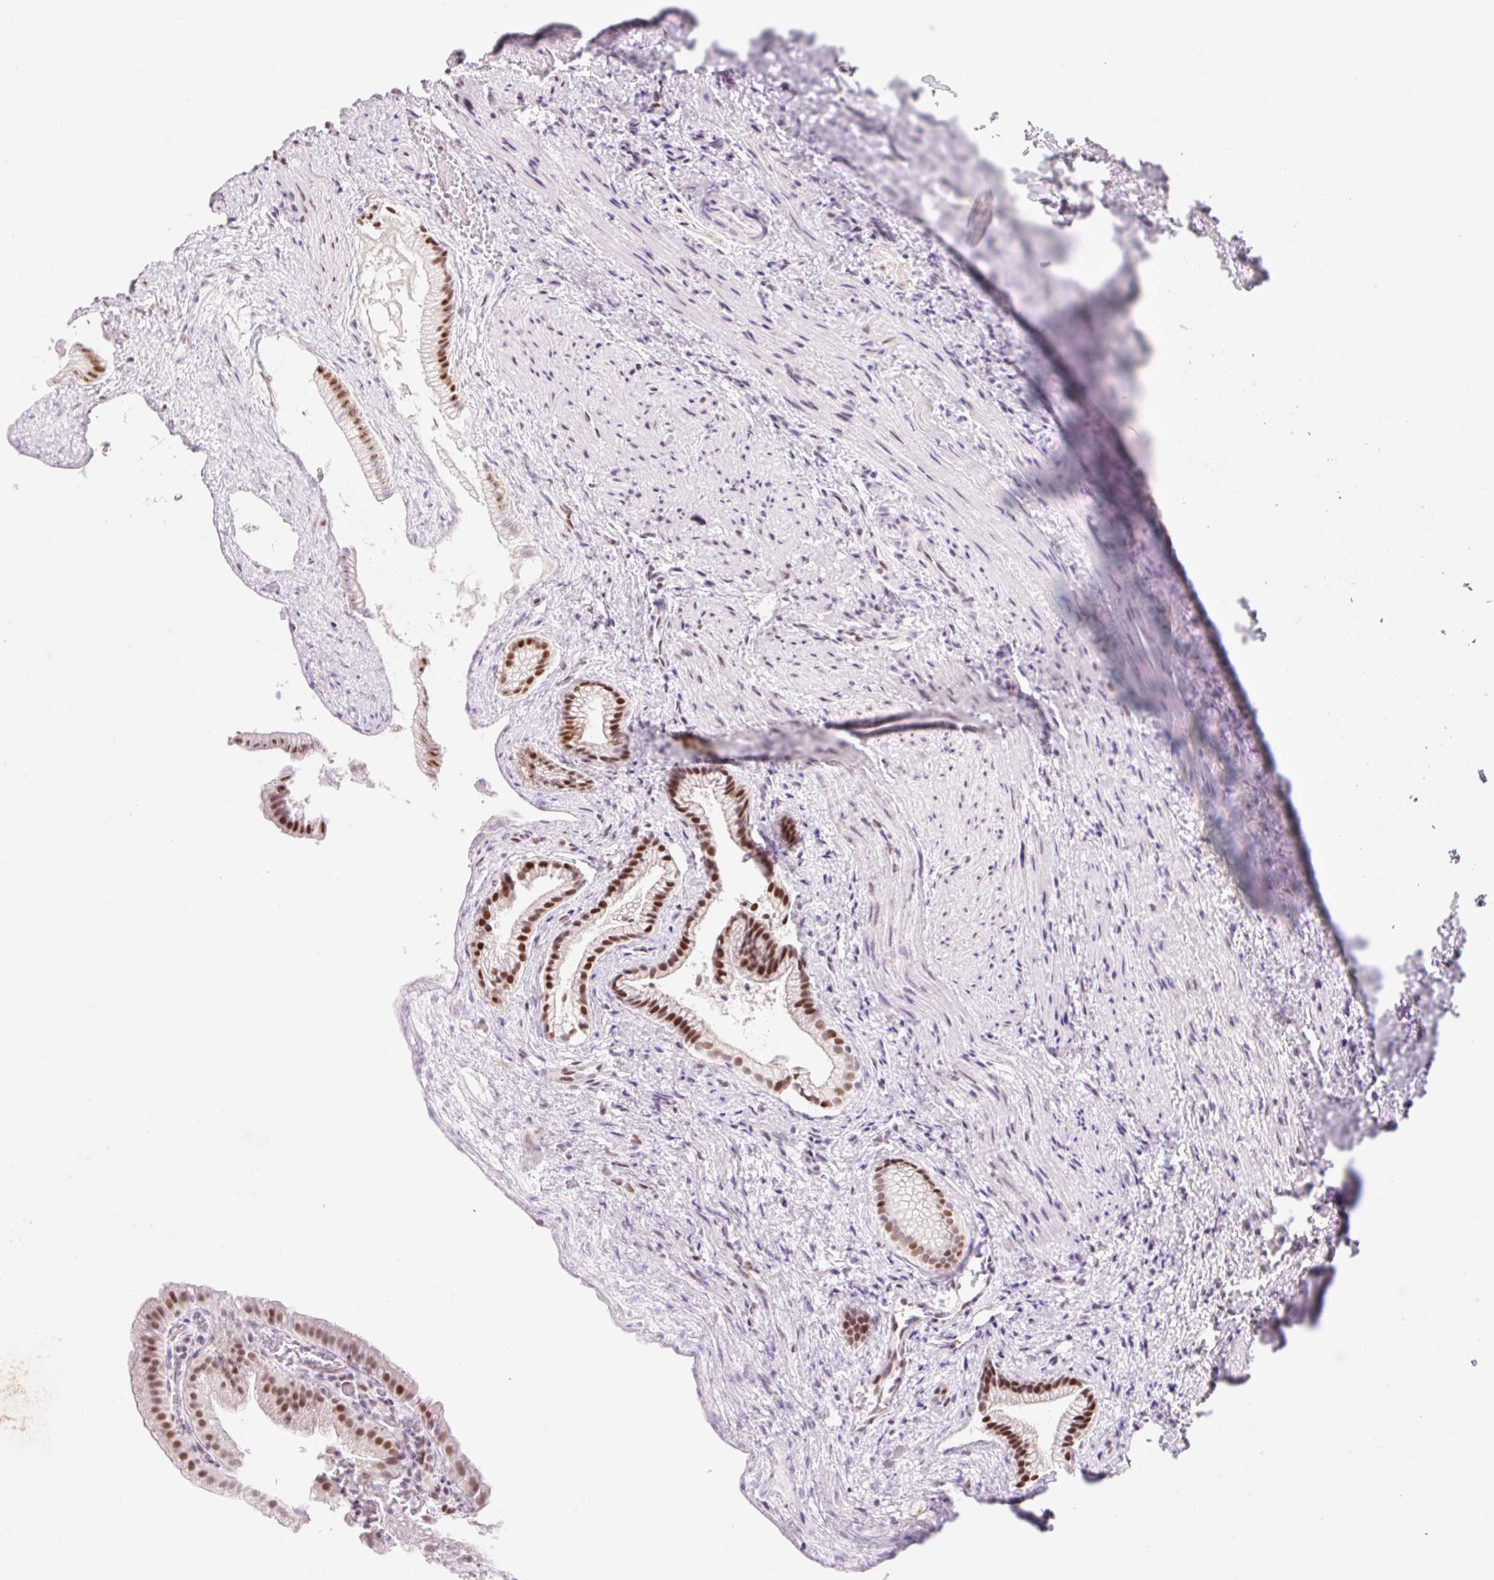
{"staining": {"intensity": "strong", "quantity": "25%-75%", "location": "nuclear"}, "tissue": "gallbladder", "cell_type": "Glandular cells", "image_type": "normal", "snomed": [{"axis": "morphology", "description": "Normal tissue, NOS"}, {"axis": "morphology", "description": "Inflammation, NOS"}, {"axis": "topography", "description": "Gallbladder"}], "caption": "Immunohistochemistry (IHC) image of unremarkable gallbladder stained for a protein (brown), which shows high levels of strong nuclear positivity in approximately 25%-75% of glandular cells.", "gene": "H2BW1", "patient": {"sex": "male", "age": 51}}